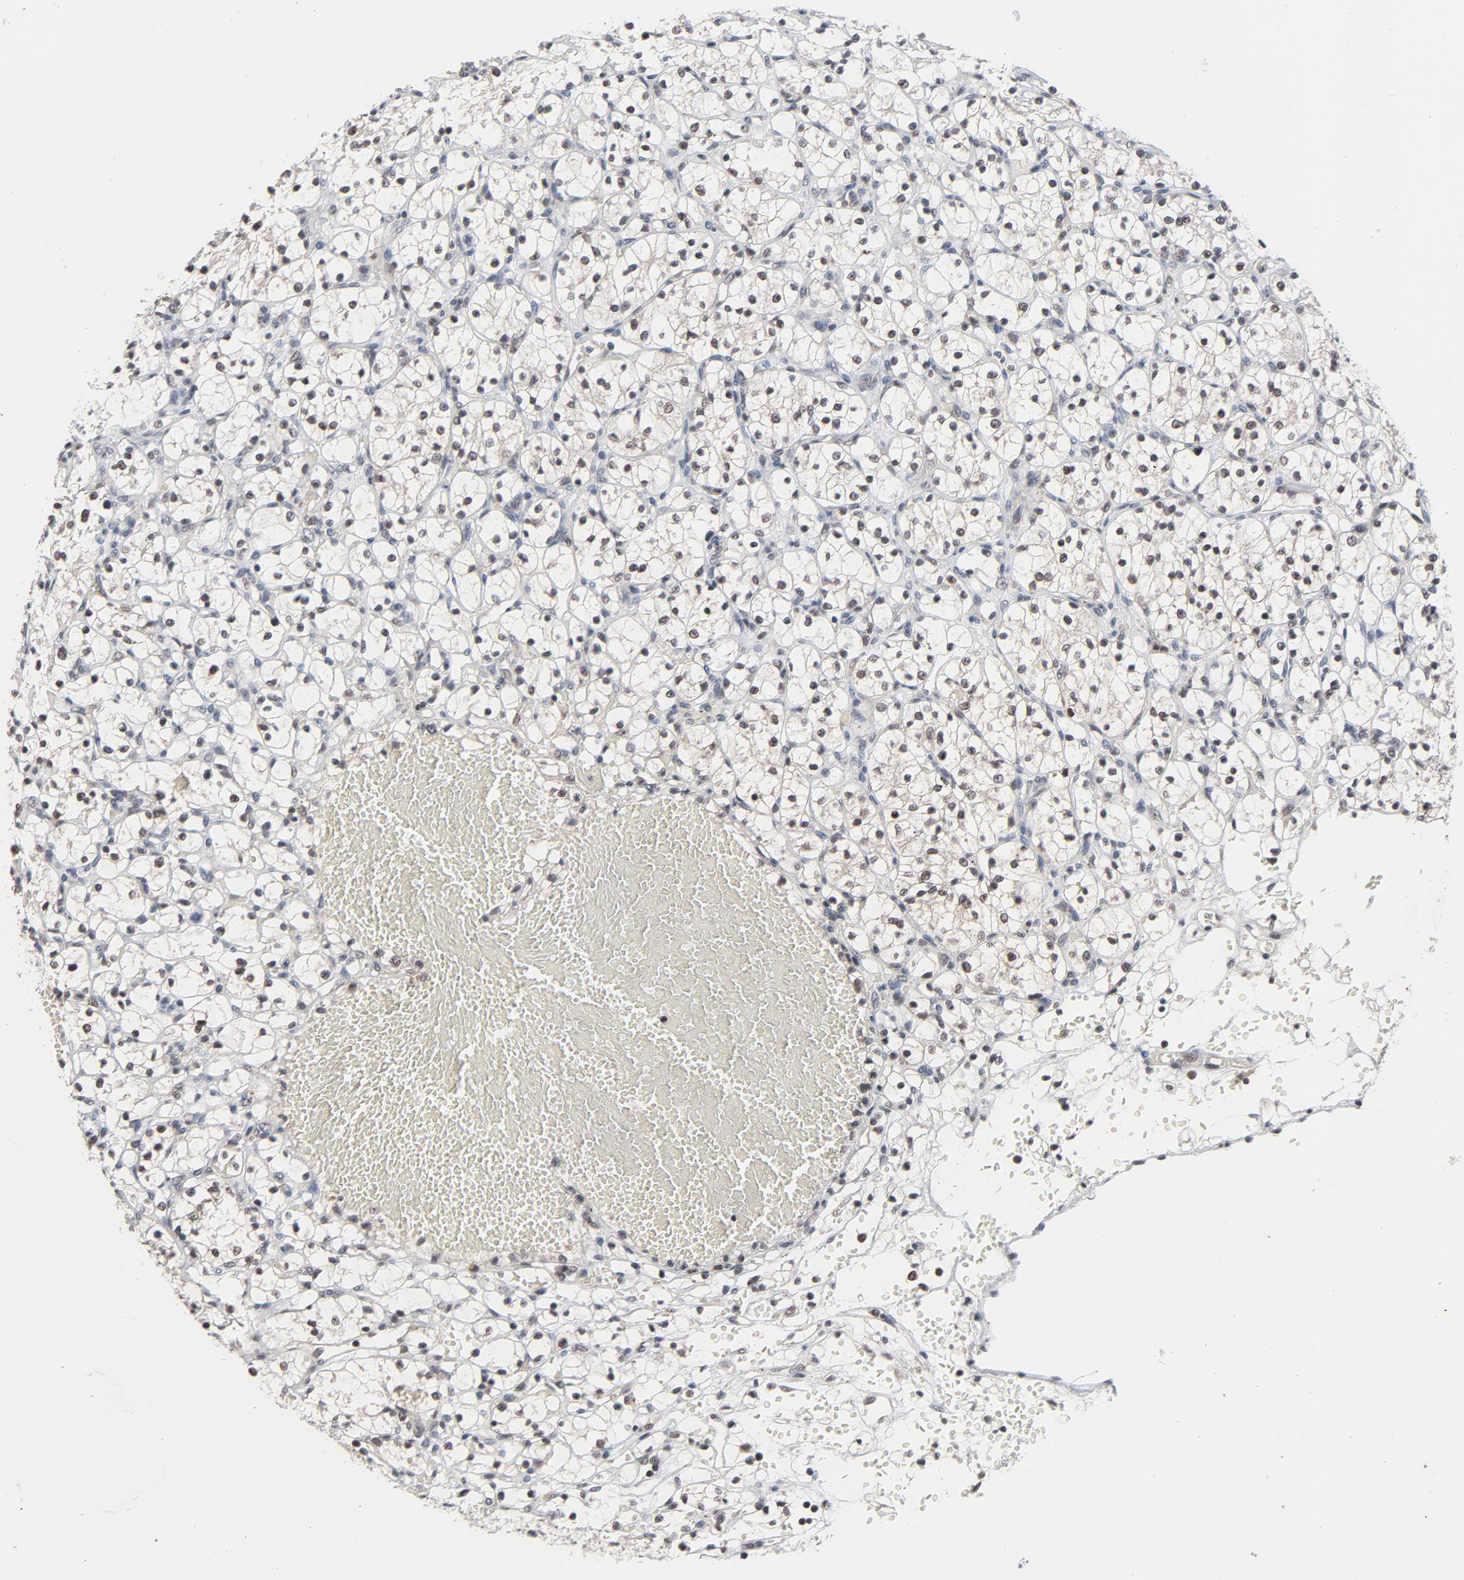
{"staining": {"intensity": "weak", "quantity": "<25%", "location": "nuclear"}, "tissue": "renal cancer", "cell_type": "Tumor cells", "image_type": "cancer", "snomed": [{"axis": "morphology", "description": "Adenocarcinoma, NOS"}, {"axis": "topography", "description": "Kidney"}], "caption": "Immunohistochemistry photomicrograph of human renal cancer stained for a protein (brown), which reveals no expression in tumor cells.", "gene": "ZNF419", "patient": {"sex": "female", "age": 60}}